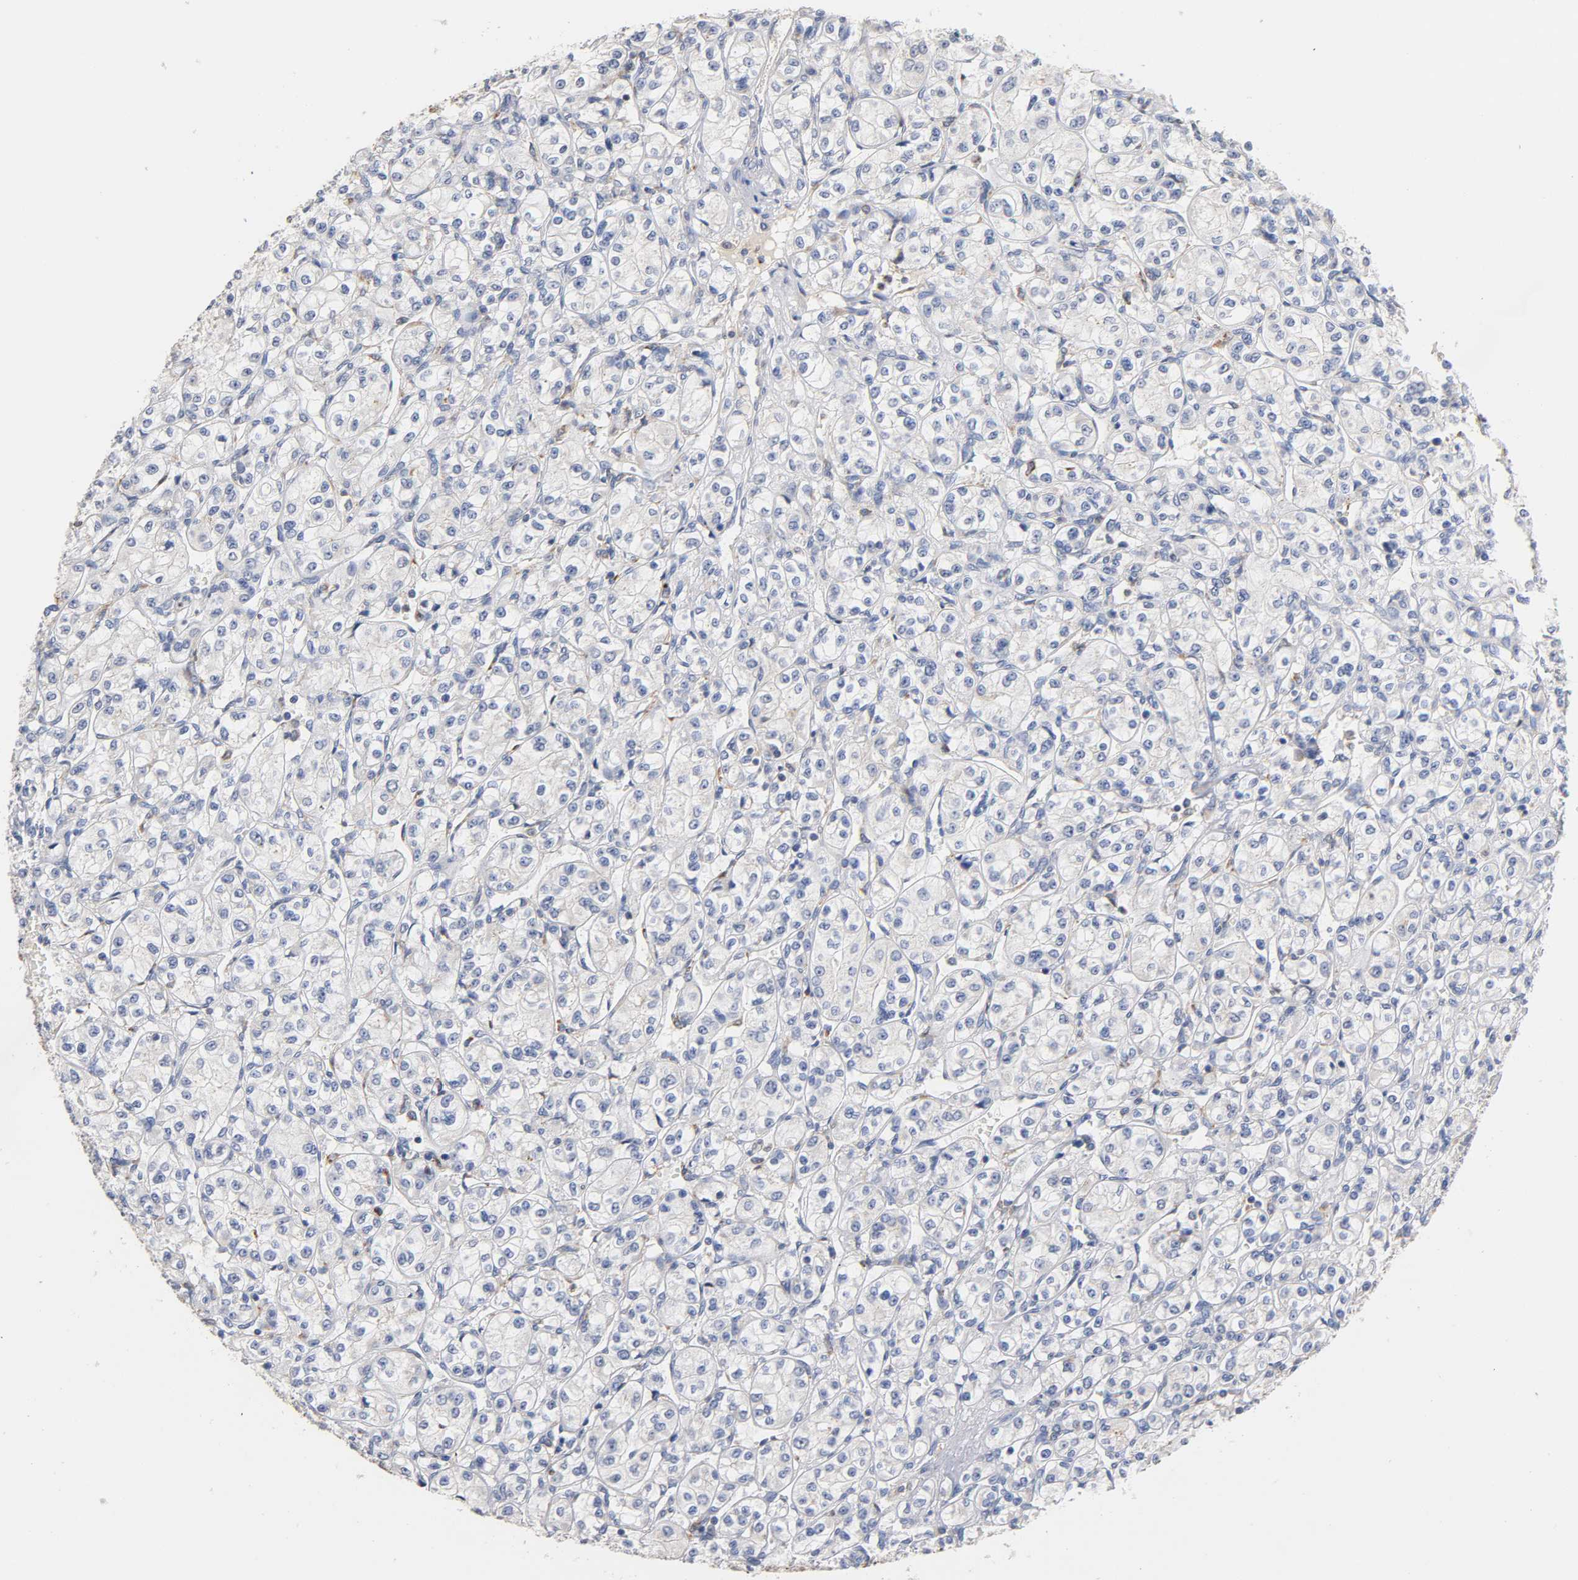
{"staining": {"intensity": "negative", "quantity": "none", "location": "none"}, "tissue": "renal cancer", "cell_type": "Tumor cells", "image_type": "cancer", "snomed": [{"axis": "morphology", "description": "Adenocarcinoma, NOS"}, {"axis": "topography", "description": "Kidney"}], "caption": "Renal cancer was stained to show a protein in brown. There is no significant expression in tumor cells. The staining is performed using DAB brown chromogen with nuclei counter-stained in using hematoxylin.", "gene": "SEMA5A", "patient": {"sex": "male", "age": 77}}